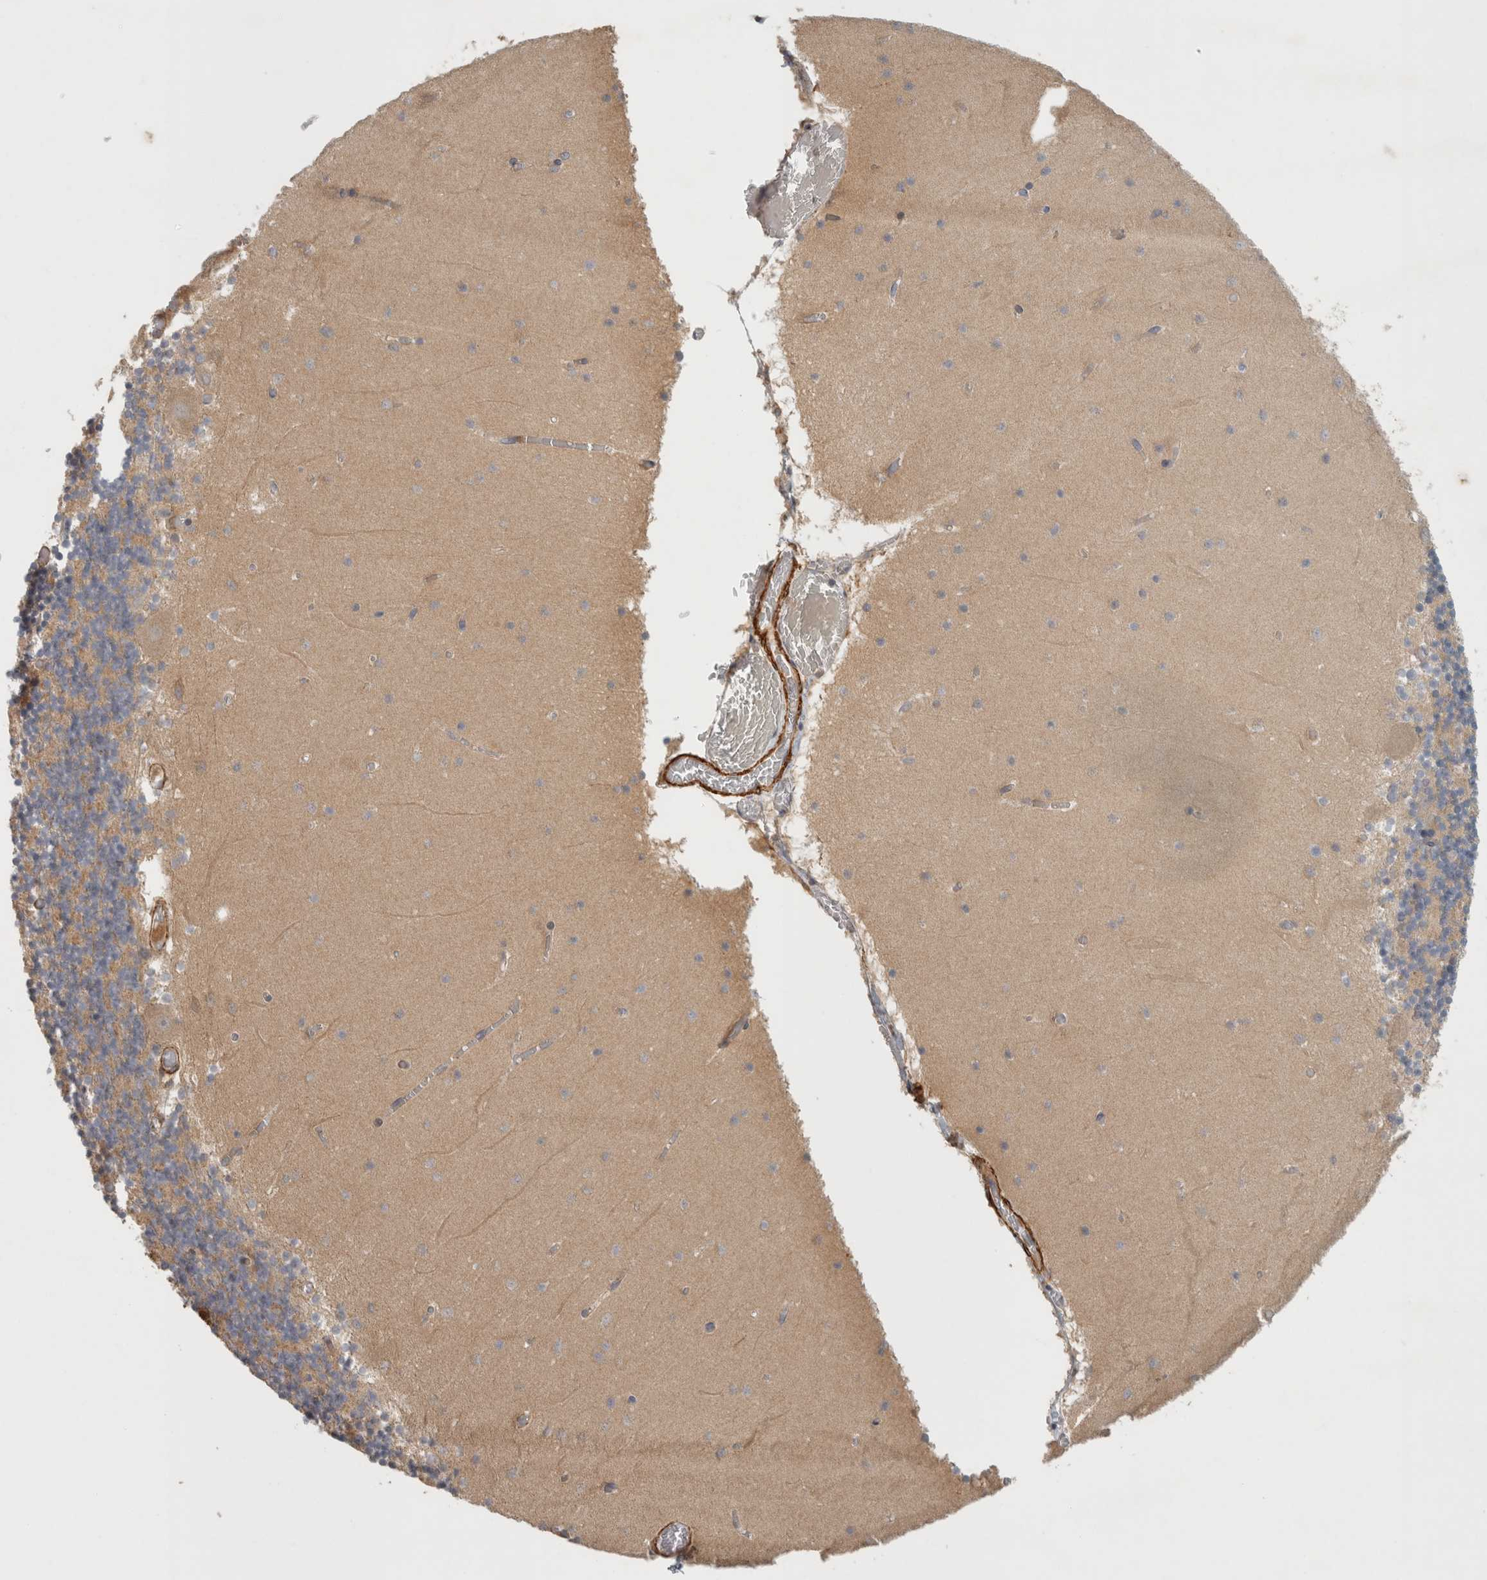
{"staining": {"intensity": "weak", "quantity": ">75%", "location": "cytoplasmic/membranous"}, "tissue": "cerebellum", "cell_type": "Cells in granular layer", "image_type": "normal", "snomed": [{"axis": "morphology", "description": "Normal tissue, NOS"}, {"axis": "topography", "description": "Cerebellum"}], "caption": "Immunohistochemistry (IHC) histopathology image of unremarkable cerebellum: human cerebellum stained using immunohistochemistry demonstrates low levels of weak protein expression localized specifically in the cytoplasmic/membranous of cells in granular layer, appearing as a cytoplasmic/membranous brown color.", "gene": "SIPA1L2", "patient": {"sex": "female", "age": 28}}